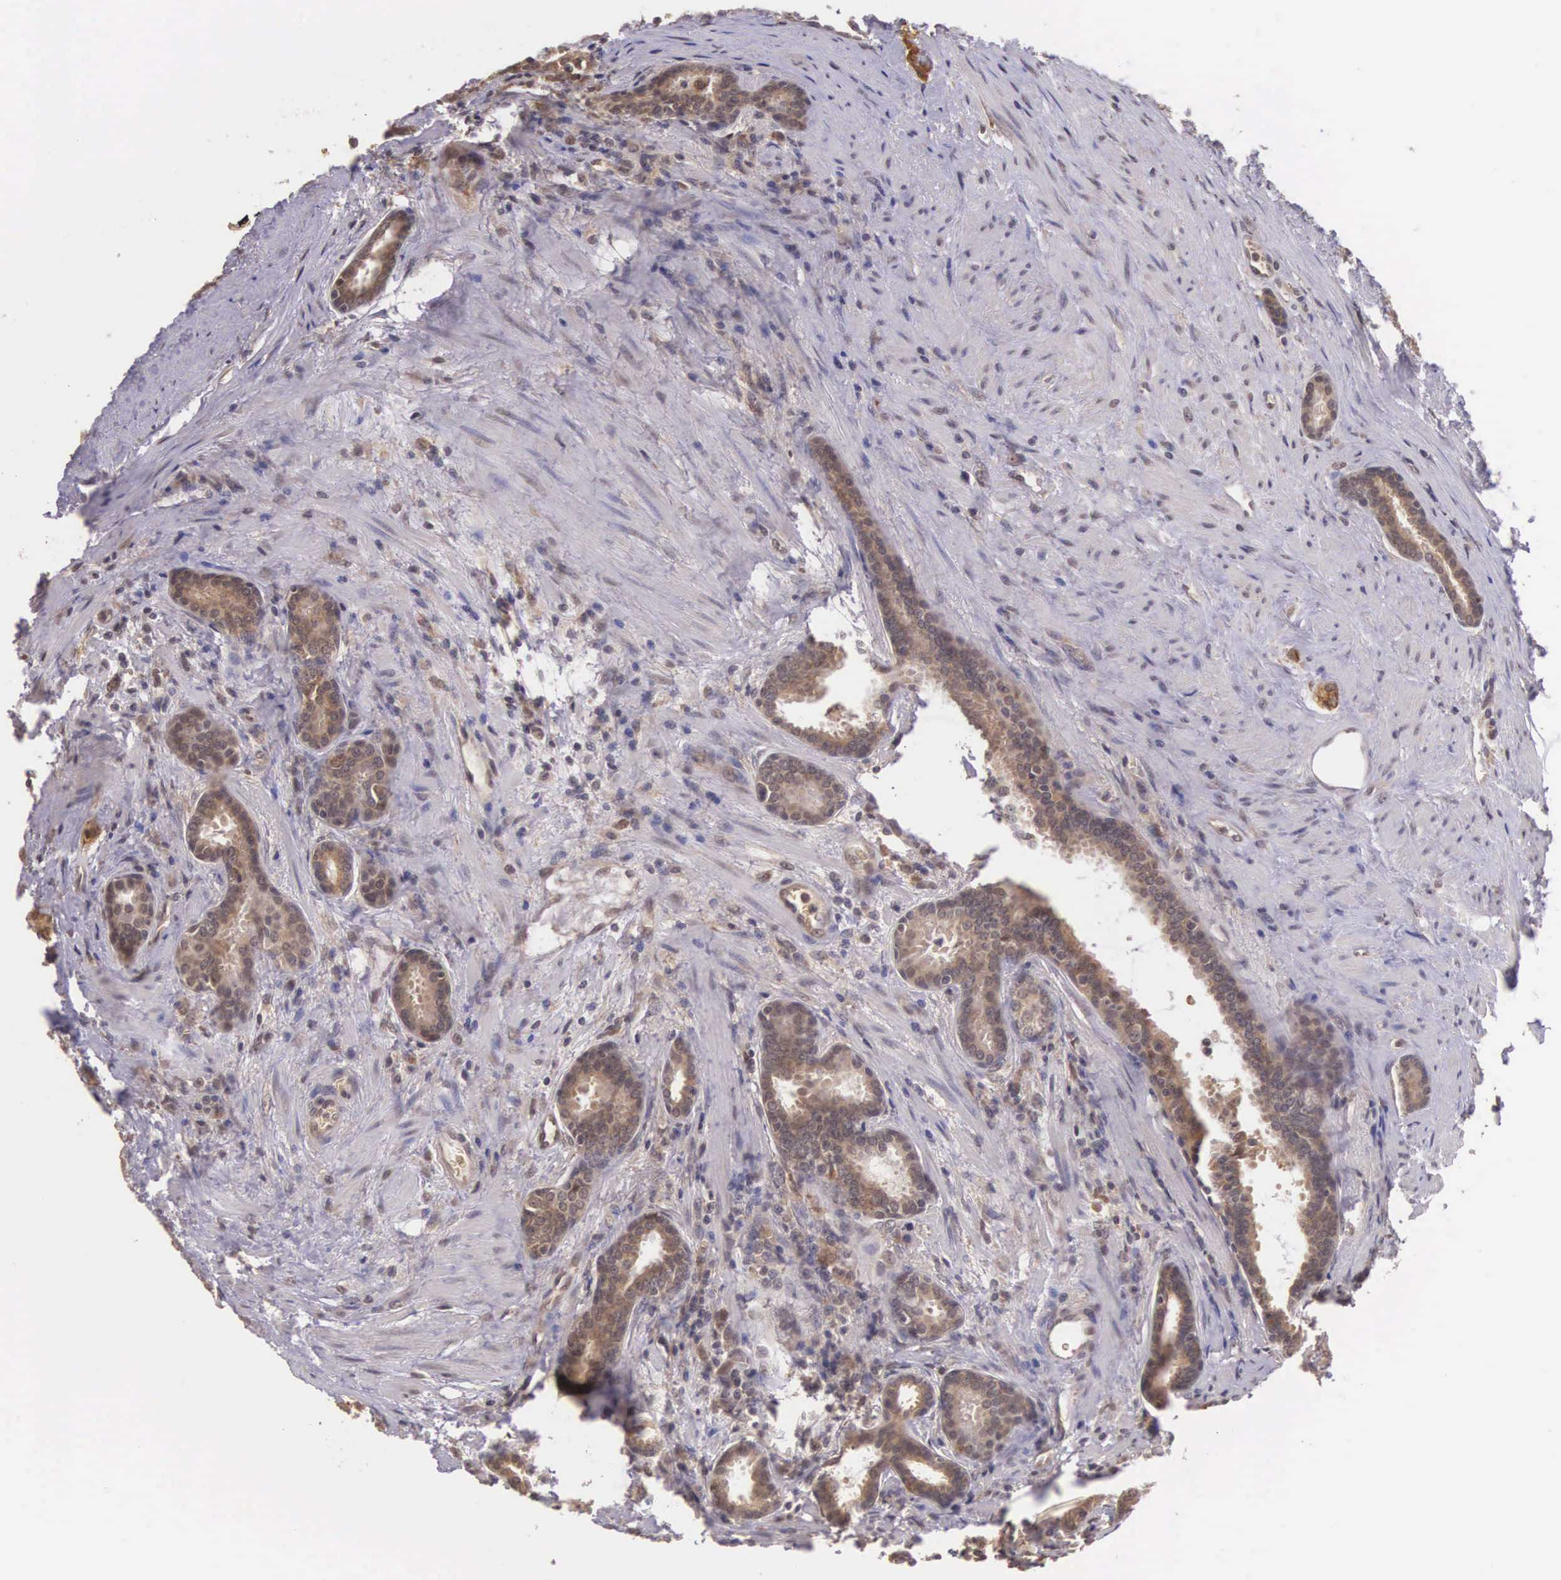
{"staining": {"intensity": "strong", "quantity": ">75%", "location": "cytoplasmic/membranous"}, "tissue": "prostate cancer", "cell_type": "Tumor cells", "image_type": "cancer", "snomed": [{"axis": "morphology", "description": "Adenocarcinoma, Medium grade"}, {"axis": "topography", "description": "Prostate"}], "caption": "This micrograph demonstrates medium-grade adenocarcinoma (prostate) stained with IHC to label a protein in brown. The cytoplasmic/membranous of tumor cells show strong positivity for the protein. Nuclei are counter-stained blue.", "gene": "VASH1", "patient": {"sex": "male", "age": 68}}